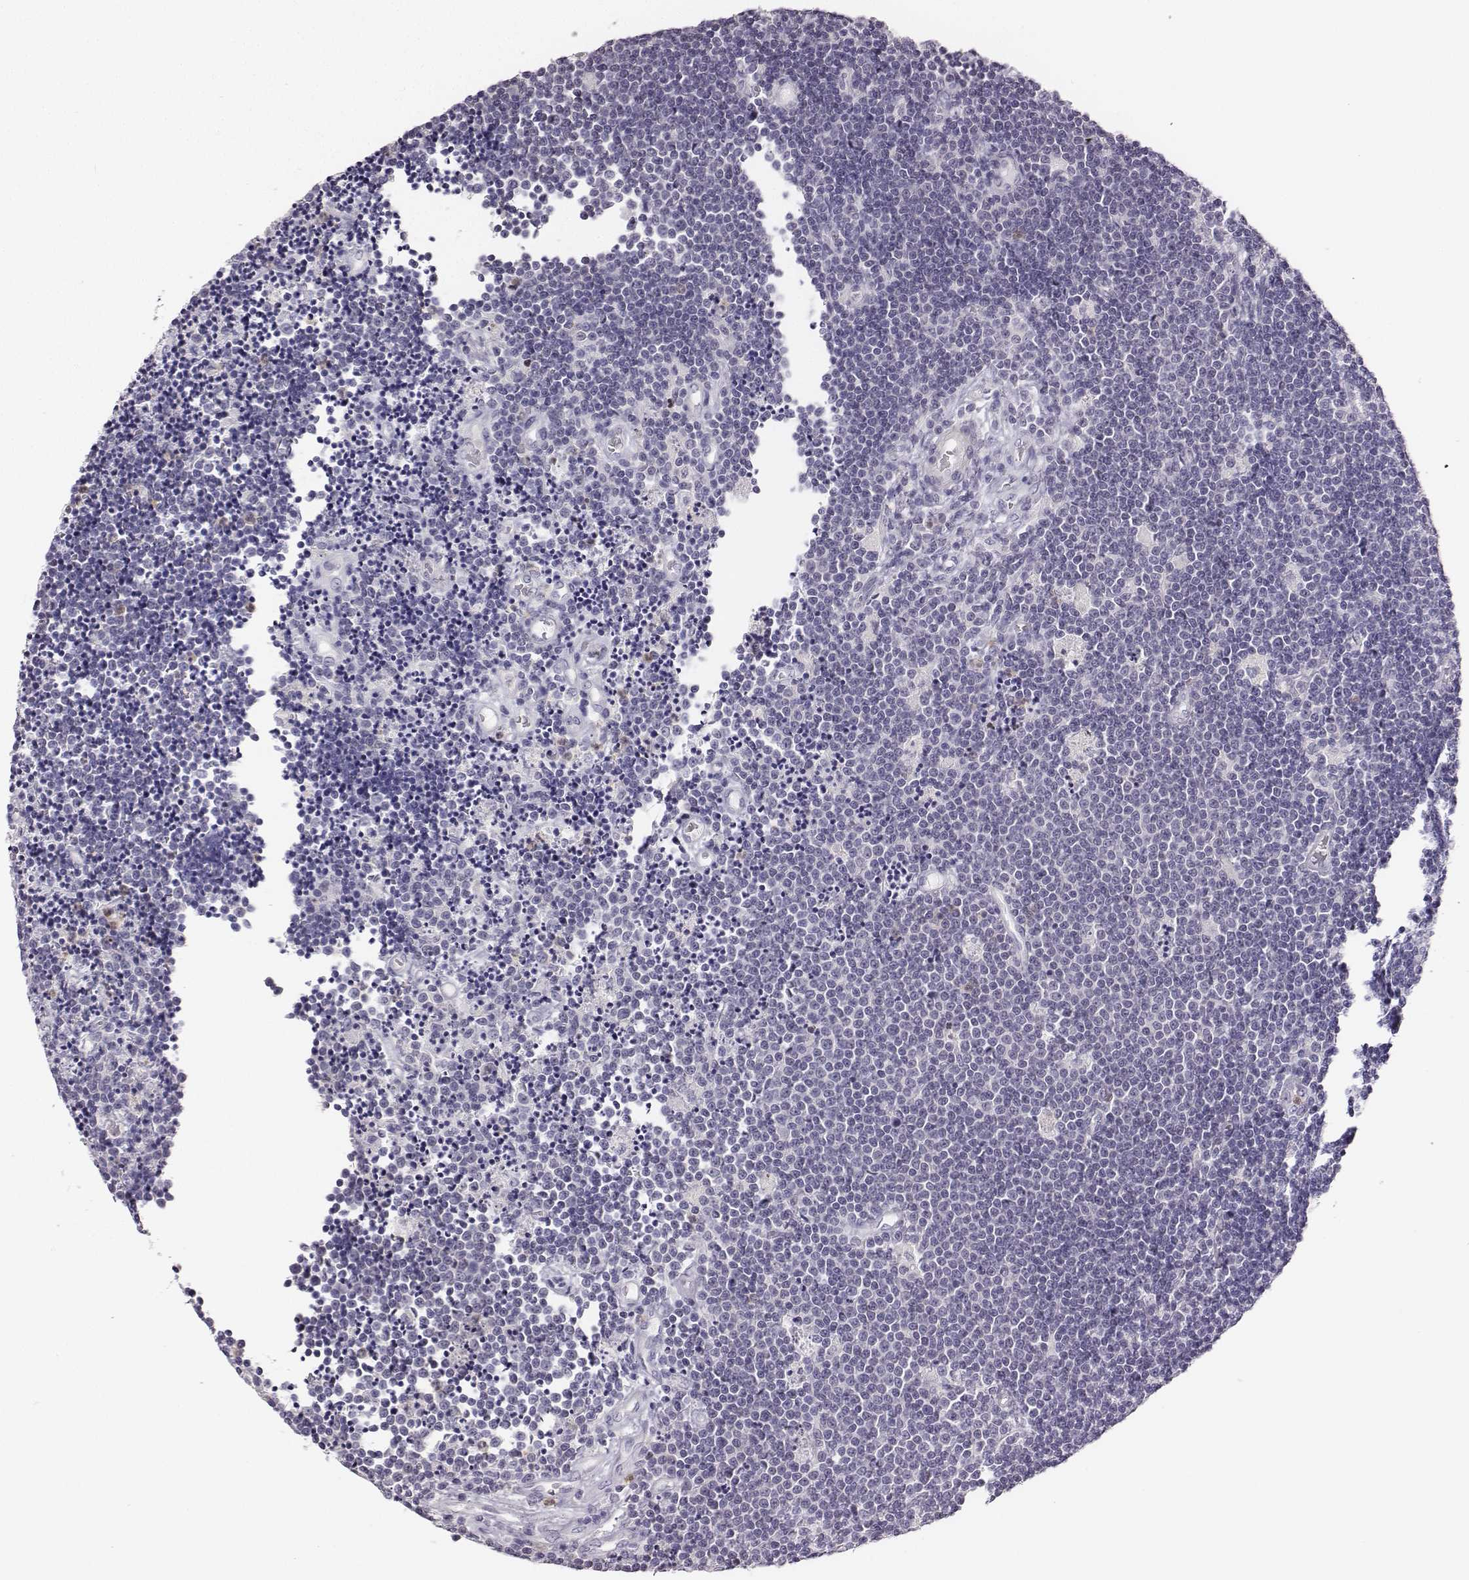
{"staining": {"intensity": "negative", "quantity": "none", "location": "none"}, "tissue": "lymphoma", "cell_type": "Tumor cells", "image_type": "cancer", "snomed": [{"axis": "morphology", "description": "Malignant lymphoma, non-Hodgkin's type, Low grade"}, {"axis": "topography", "description": "Brain"}], "caption": "Immunohistochemistry histopathology image of neoplastic tissue: lymphoma stained with DAB reveals no significant protein expression in tumor cells. (Stains: DAB IHC with hematoxylin counter stain, Microscopy: brightfield microscopy at high magnification).", "gene": "ADAM7", "patient": {"sex": "female", "age": 66}}